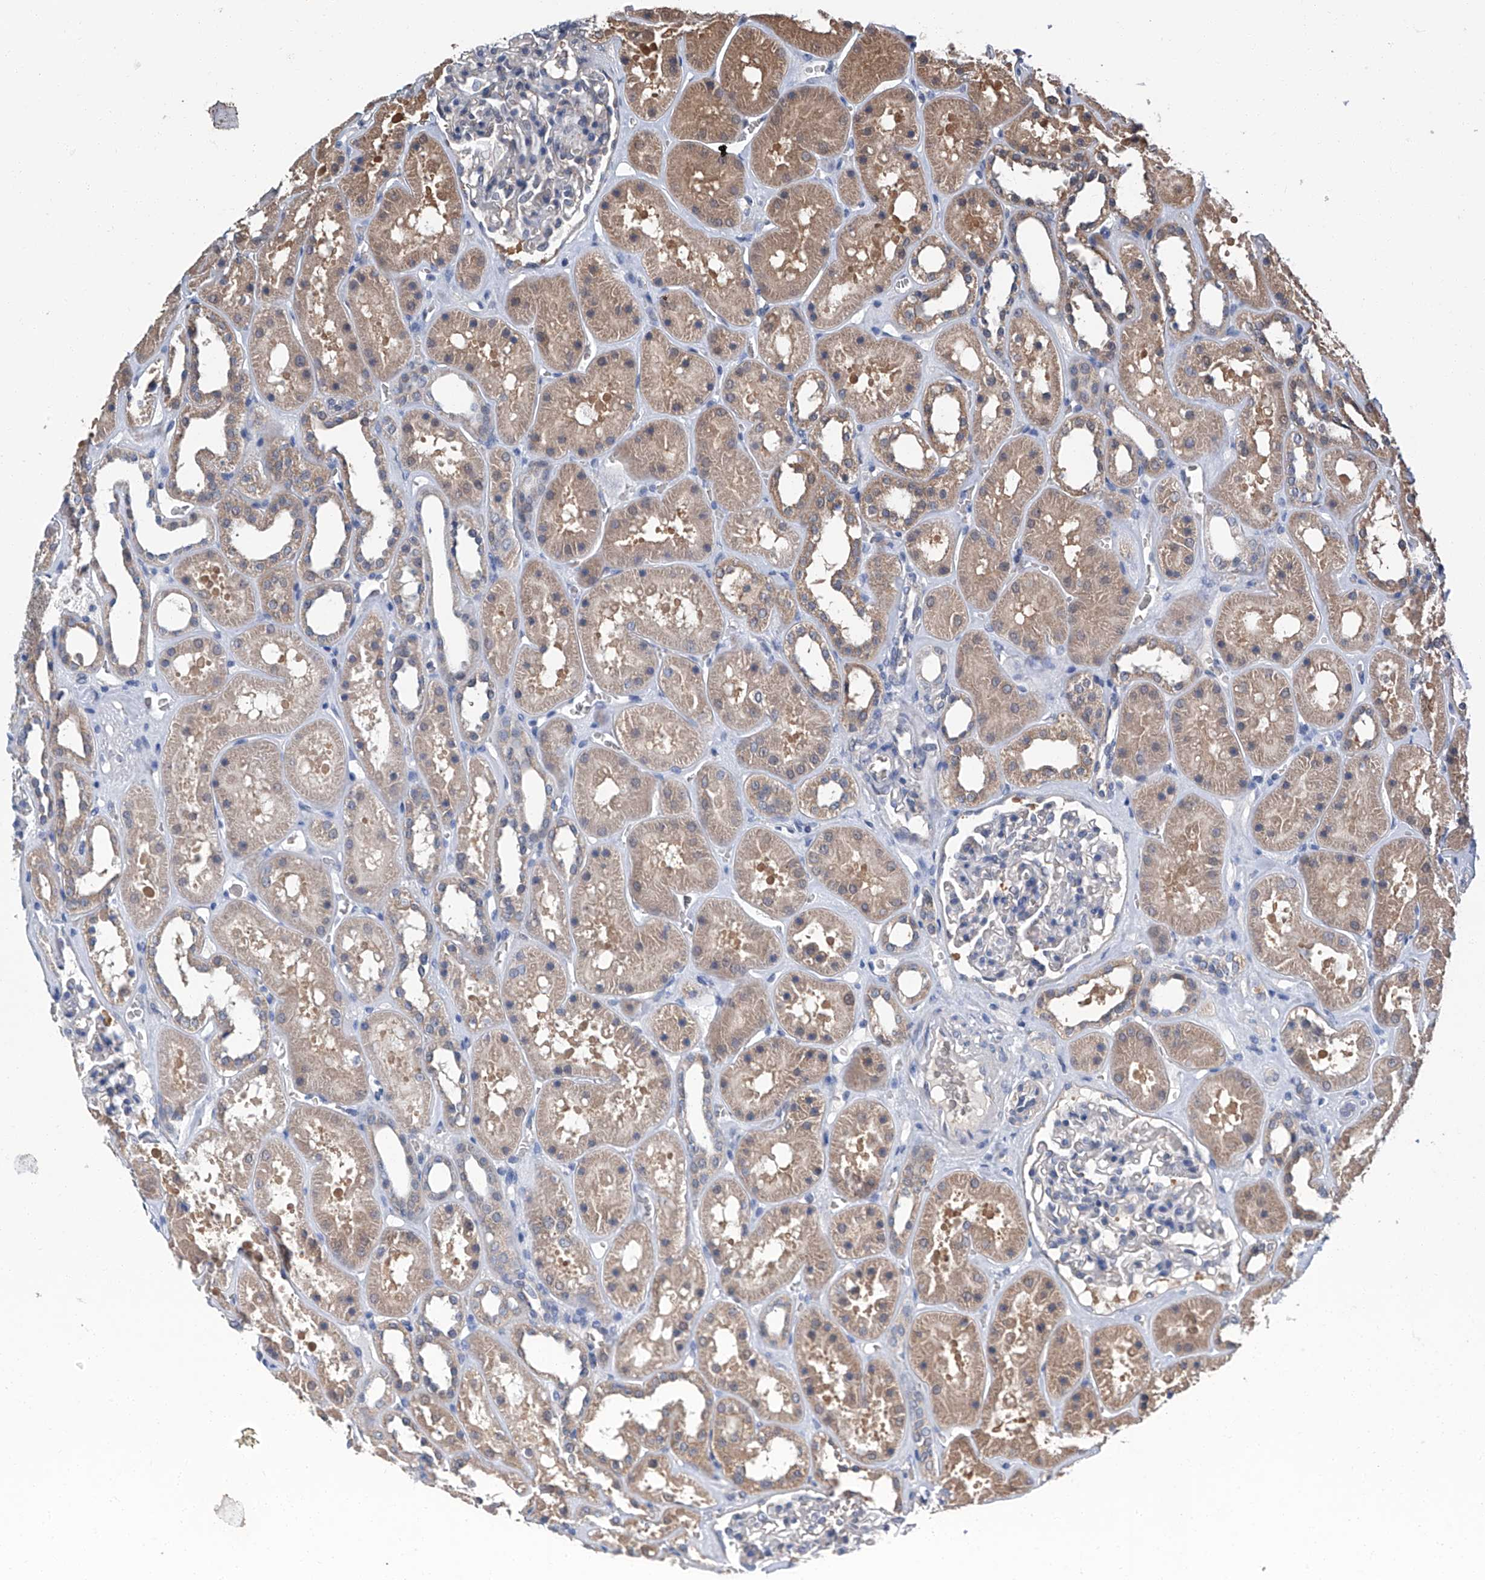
{"staining": {"intensity": "negative", "quantity": "none", "location": "none"}, "tissue": "kidney", "cell_type": "Cells in glomeruli", "image_type": "normal", "snomed": [{"axis": "morphology", "description": "Normal tissue, NOS"}, {"axis": "topography", "description": "Kidney"}], "caption": "High power microscopy image of an IHC histopathology image of benign kidney, revealing no significant expression in cells in glomeruli.", "gene": "CLK1", "patient": {"sex": "female", "age": 41}}